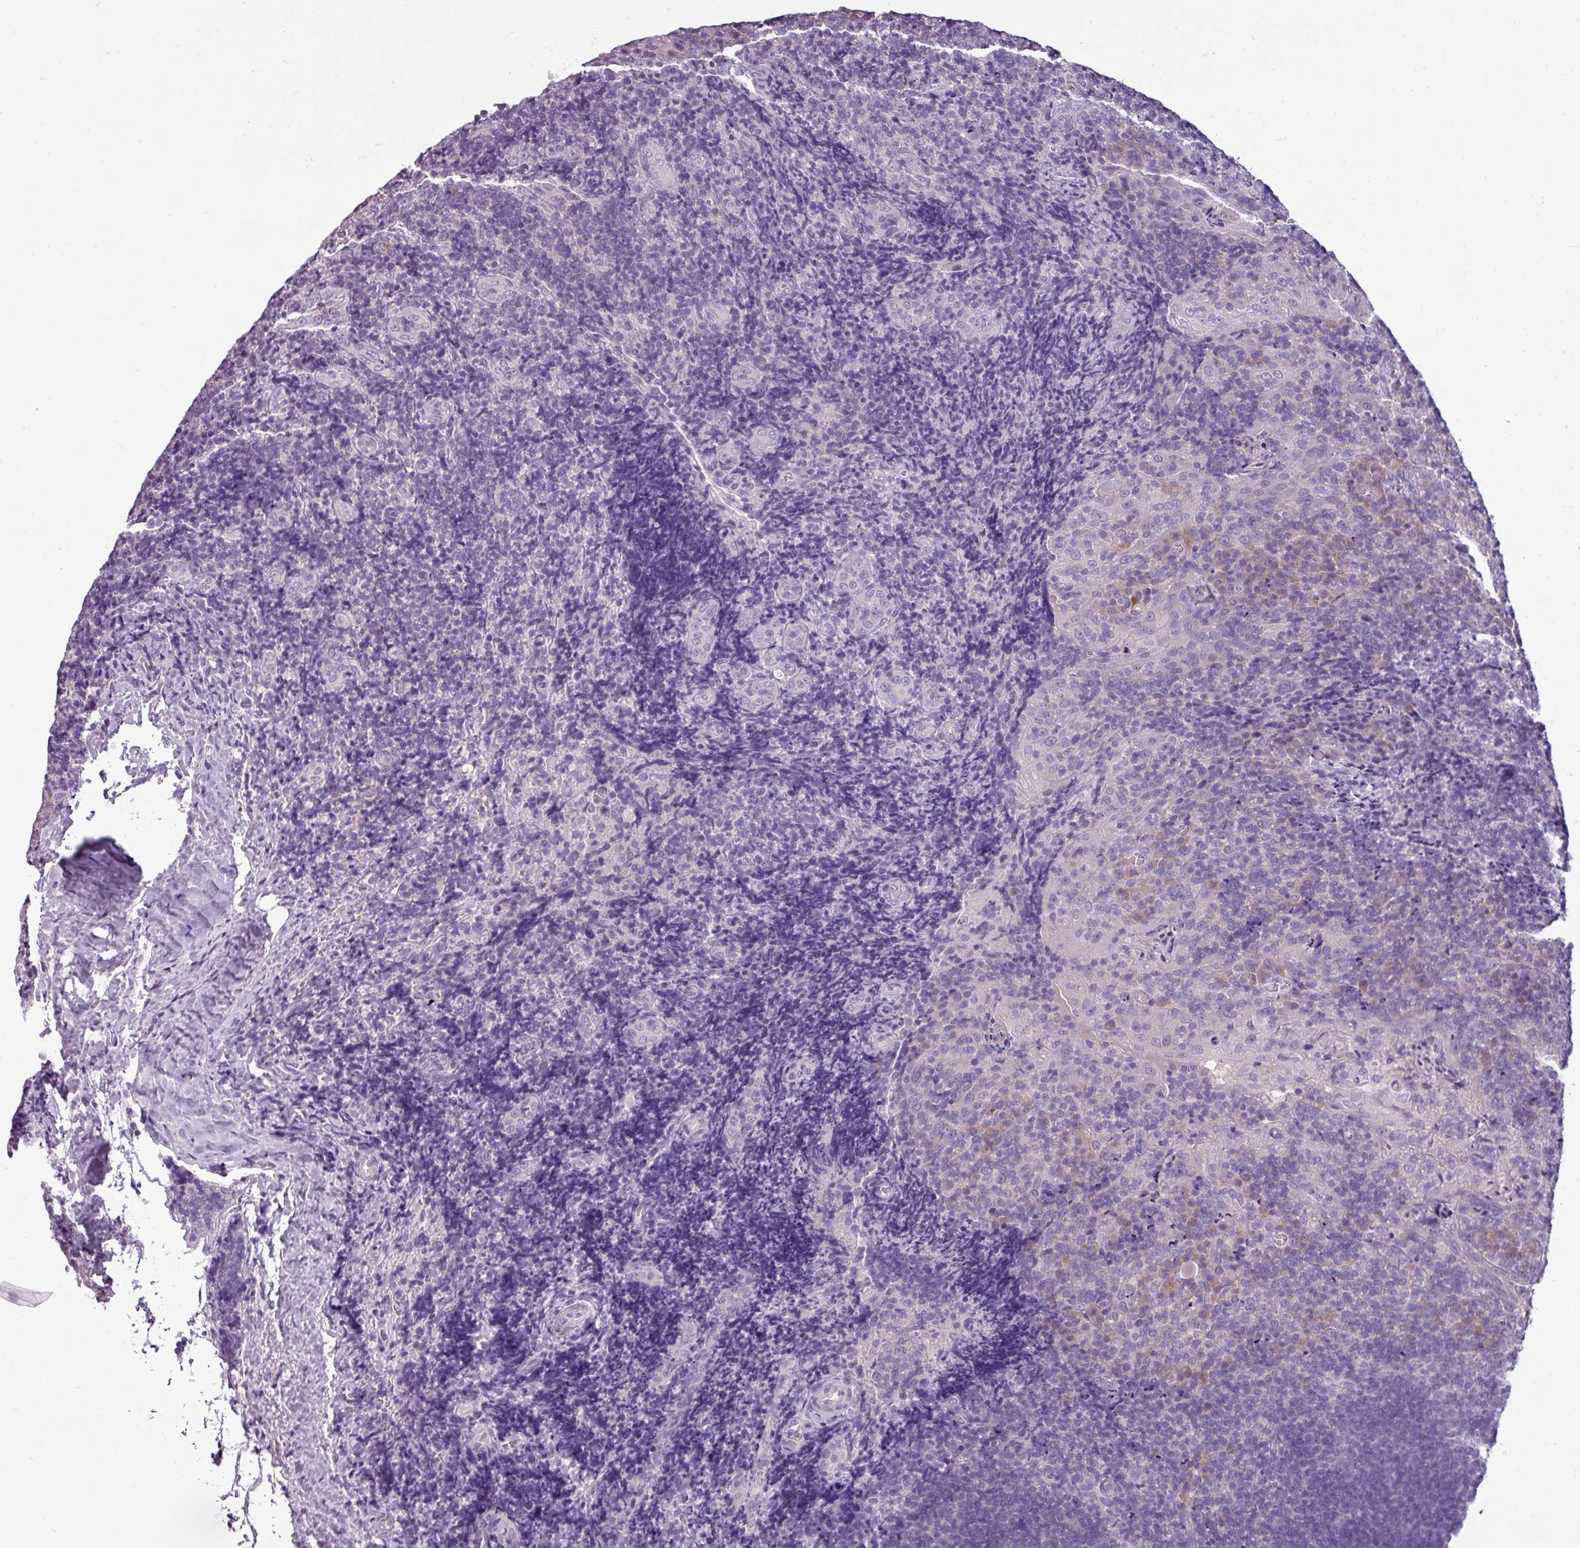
{"staining": {"intensity": "negative", "quantity": "none", "location": "none"}, "tissue": "tonsil", "cell_type": "Germinal center cells", "image_type": "normal", "snomed": [{"axis": "morphology", "description": "Normal tissue, NOS"}, {"axis": "topography", "description": "Tonsil"}], "caption": "Protein analysis of normal tonsil displays no significant positivity in germinal center cells.", "gene": "DNAAF9", "patient": {"sex": "male", "age": 17}}